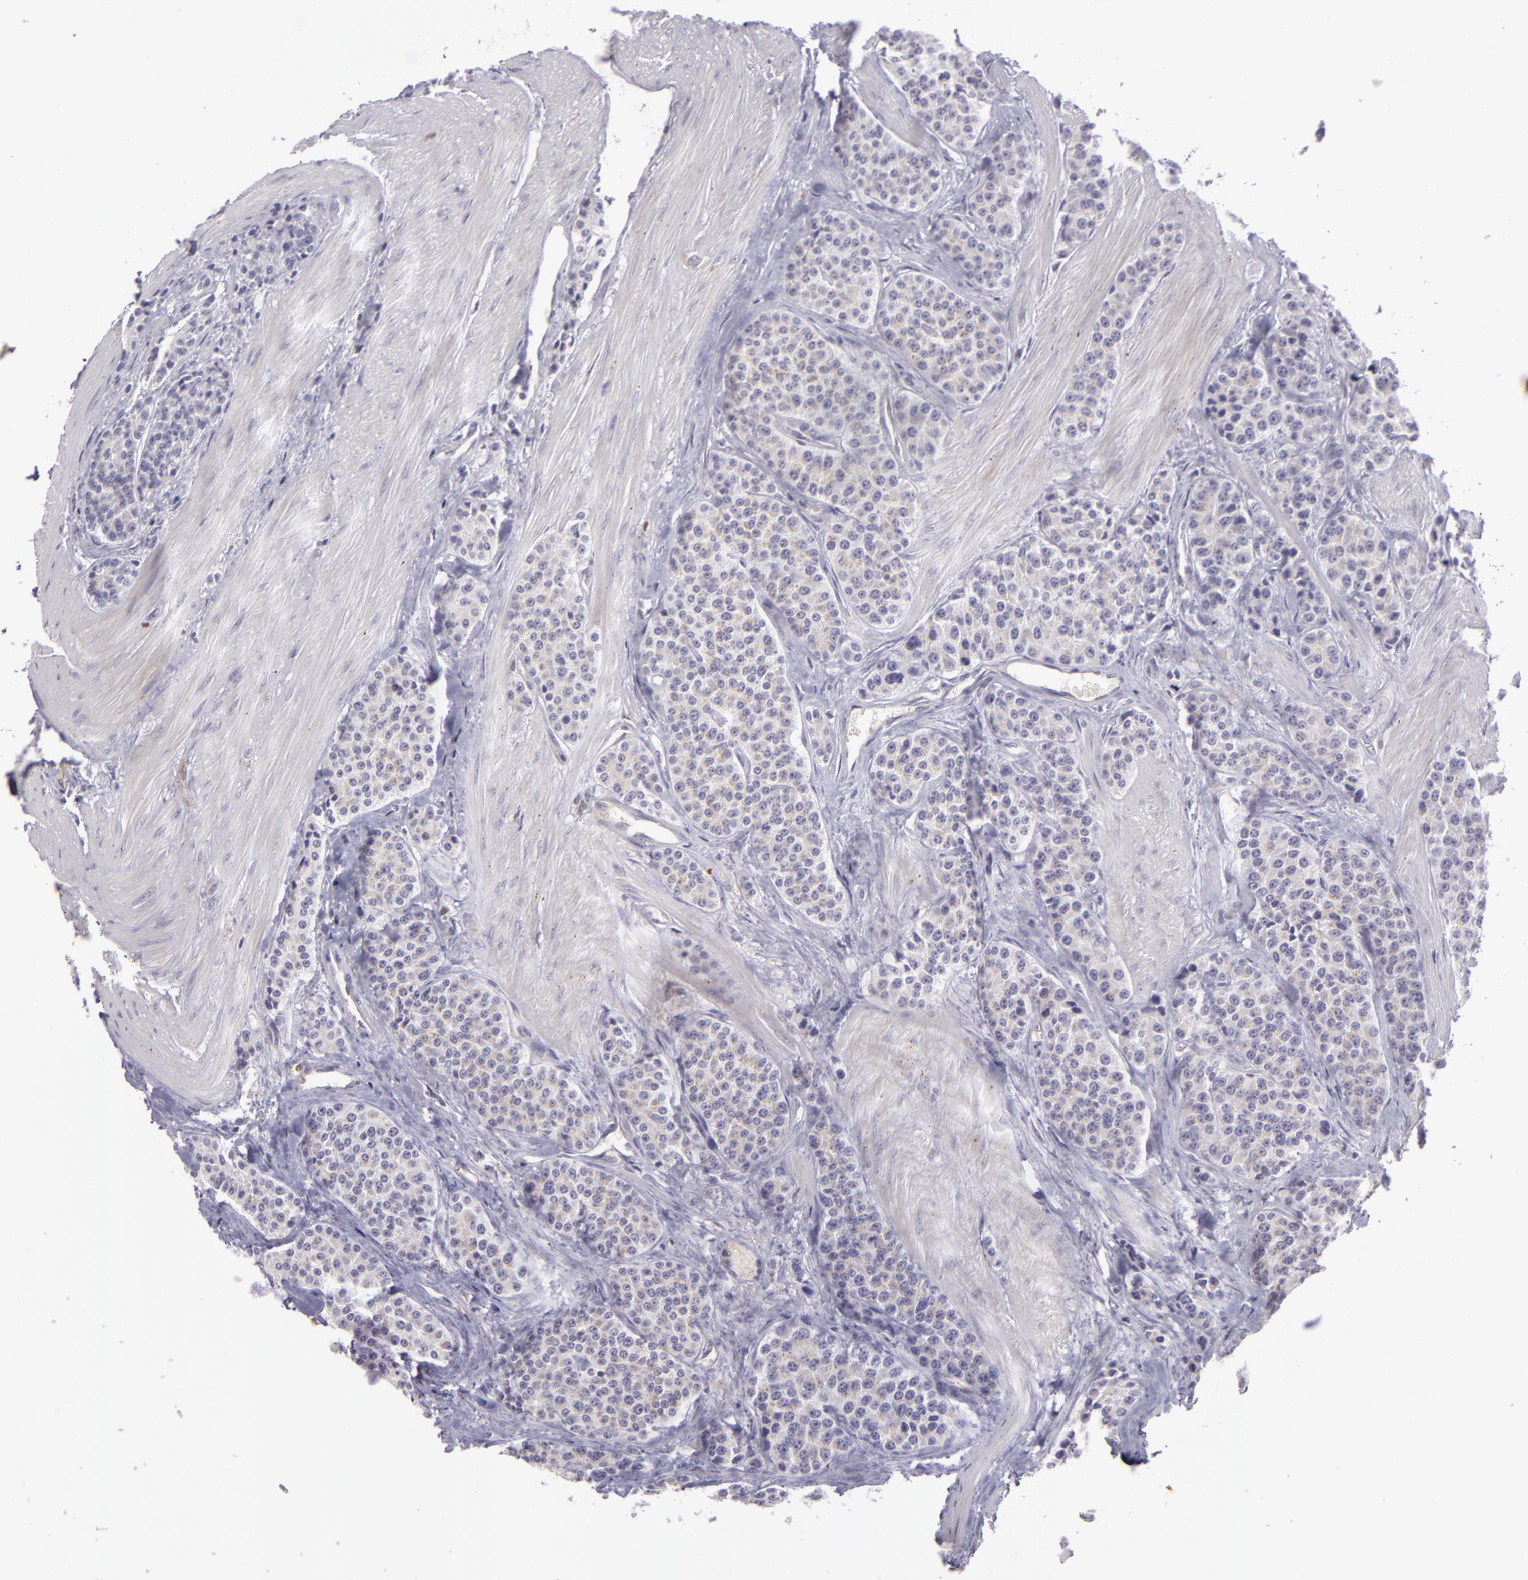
{"staining": {"intensity": "negative", "quantity": "none", "location": "none"}, "tissue": "carcinoid", "cell_type": "Tumor cells", "image_type": "cancer", "snomed": [{"axis": "morphology", "description": "Carcinoid, malignant, NOS"}, {"axis": "topography", "description": "Stomach"}], "caption": "Immunohistochemical staining of human carcinoid reveals no significant staining in tumor cells. (Stains: DAB immunohistochemistry (IHC) with hematoxylin counter stain, Microscopy: brightfield microscopy at high magnification).", "gene": "ZNF229", "patient": {"sex": "female", "age": 76}}